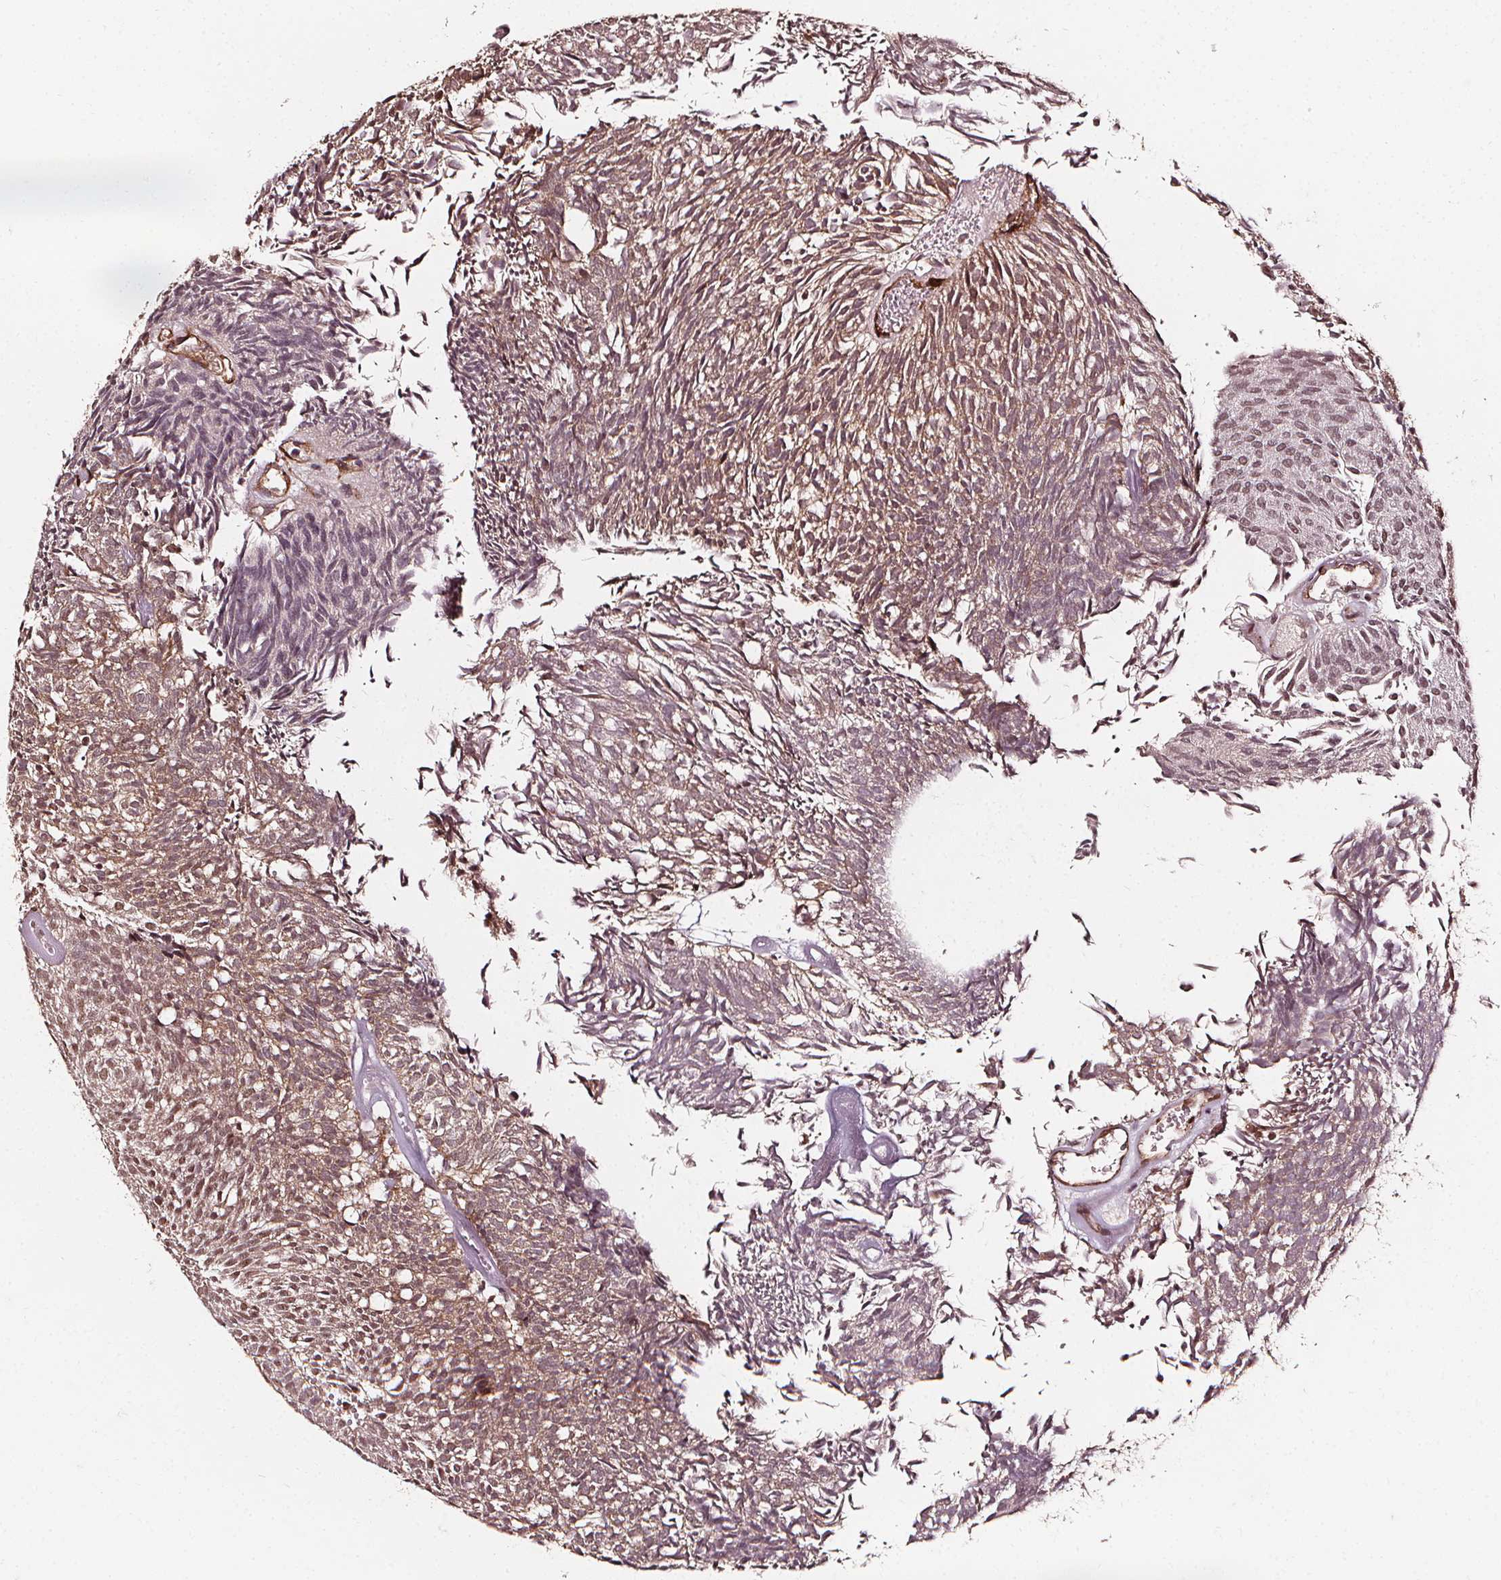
{"staining": {"intensity": "moderate", "quantity": ">75%", "location": "nuclear"}, "tissue": "urothelial cancer", "cell_type": "Tumor cells", "image_type": "cancer", "snomed": [{"axis": "morphology", "description": "Urothelial carcinoma, Low grade"}, {"axis": "topography", "description": "Urinary bladder"}], "caption": "This is an image of immunohistochemistry staining of urothelial cancer, which shows moderate staining in the nuclear of tumor cells.", "gene": "EXOSC9", "patient": {"sex": "male", "age": 77}}